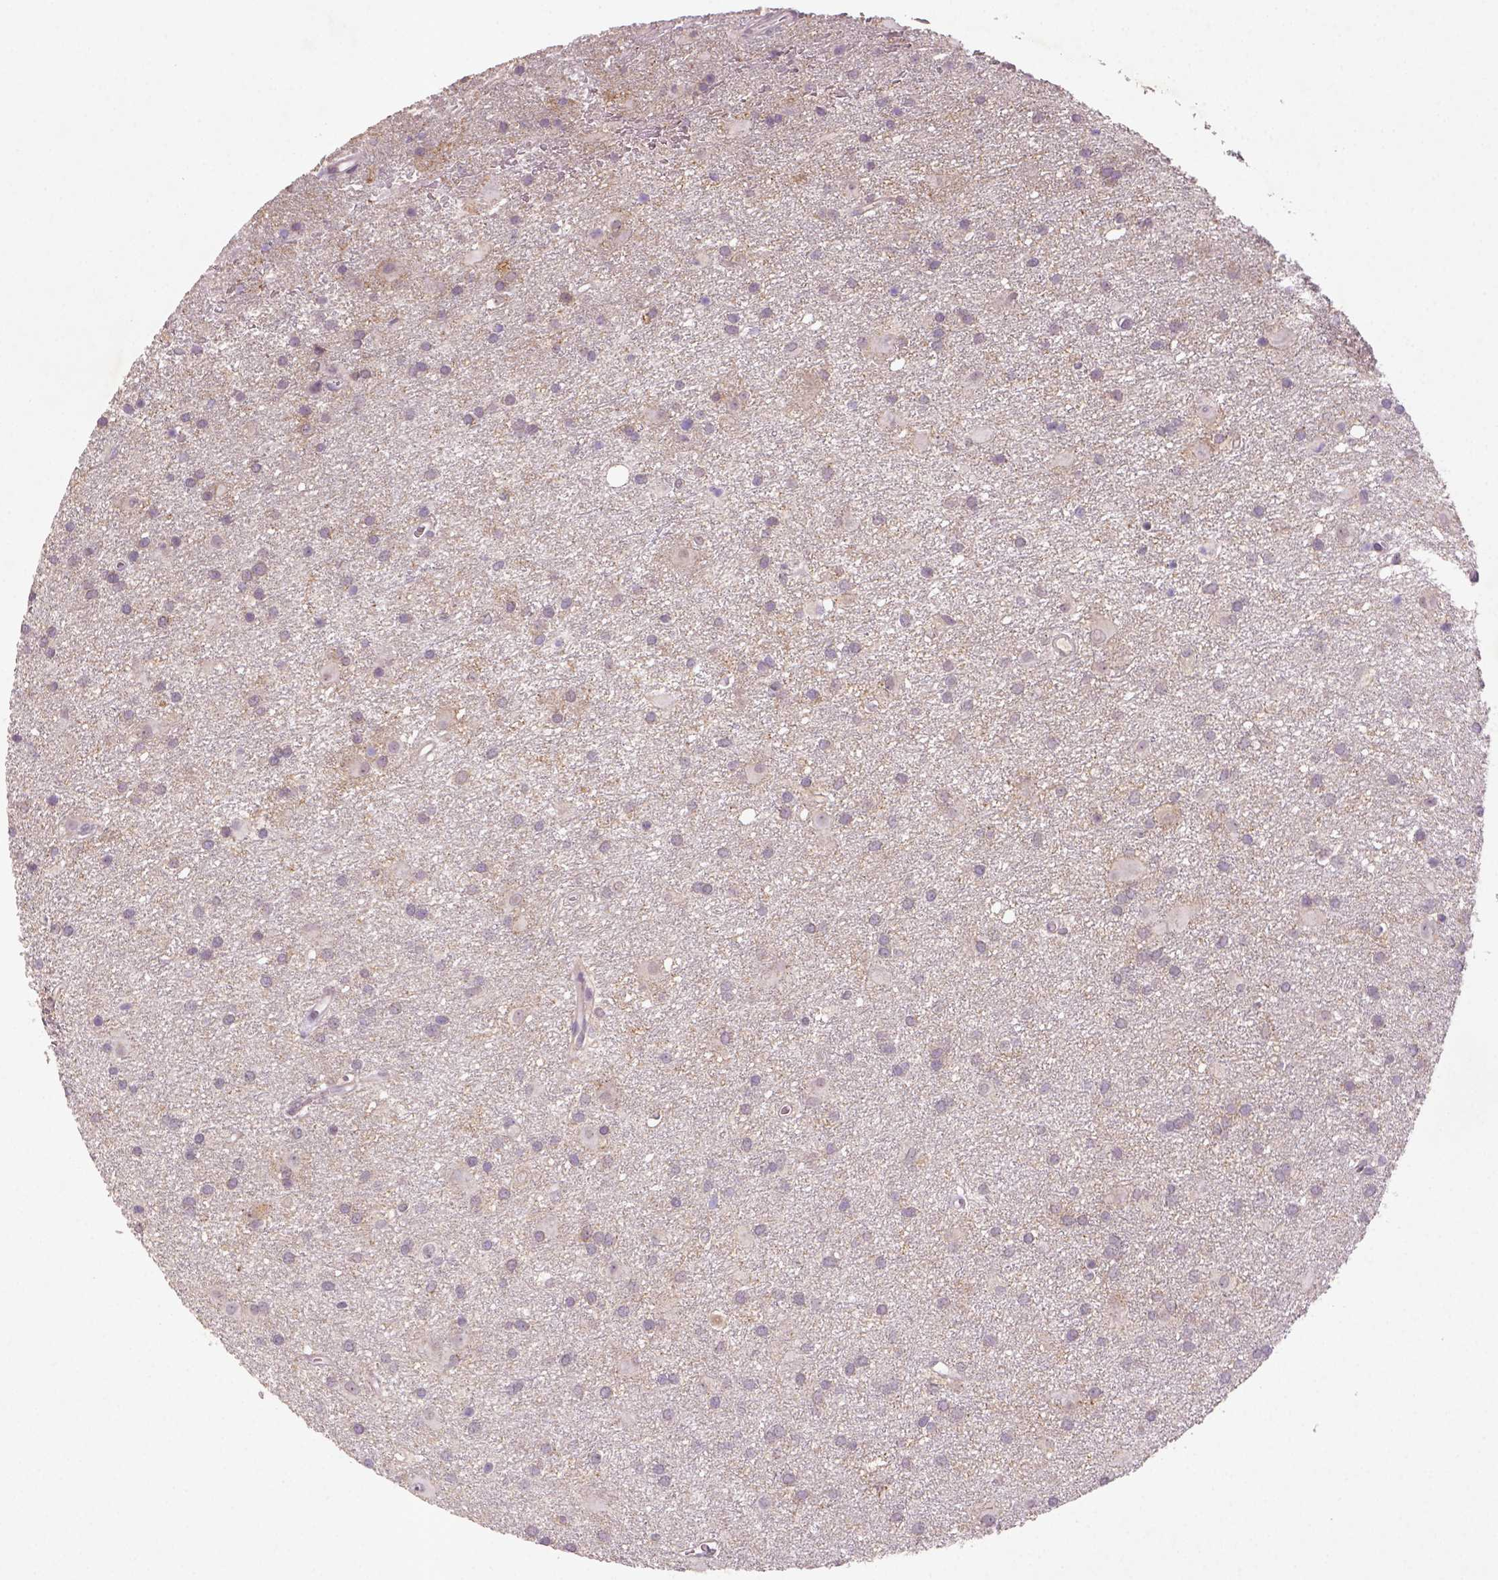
{"staining": {"intensity": "negative", "quantity": "none", "location": "none"}, "tissue": "glioma", "cell_type": "Tumor cells", "image_type": "cancer", "snomed": [{"axis": "morphology", "description": "Glioma, malignant, Low grade"}, {"axis": "topography", "description": "Brain"}], "caption": "An immunohistochemistry photomicrograph of malignant glioma (low-grade) is shown. There is no staining in tumor cells of malignant glioma (low-grade).", "gene": "NLGN2", "patient": {"sex": "male", "age": 58}}